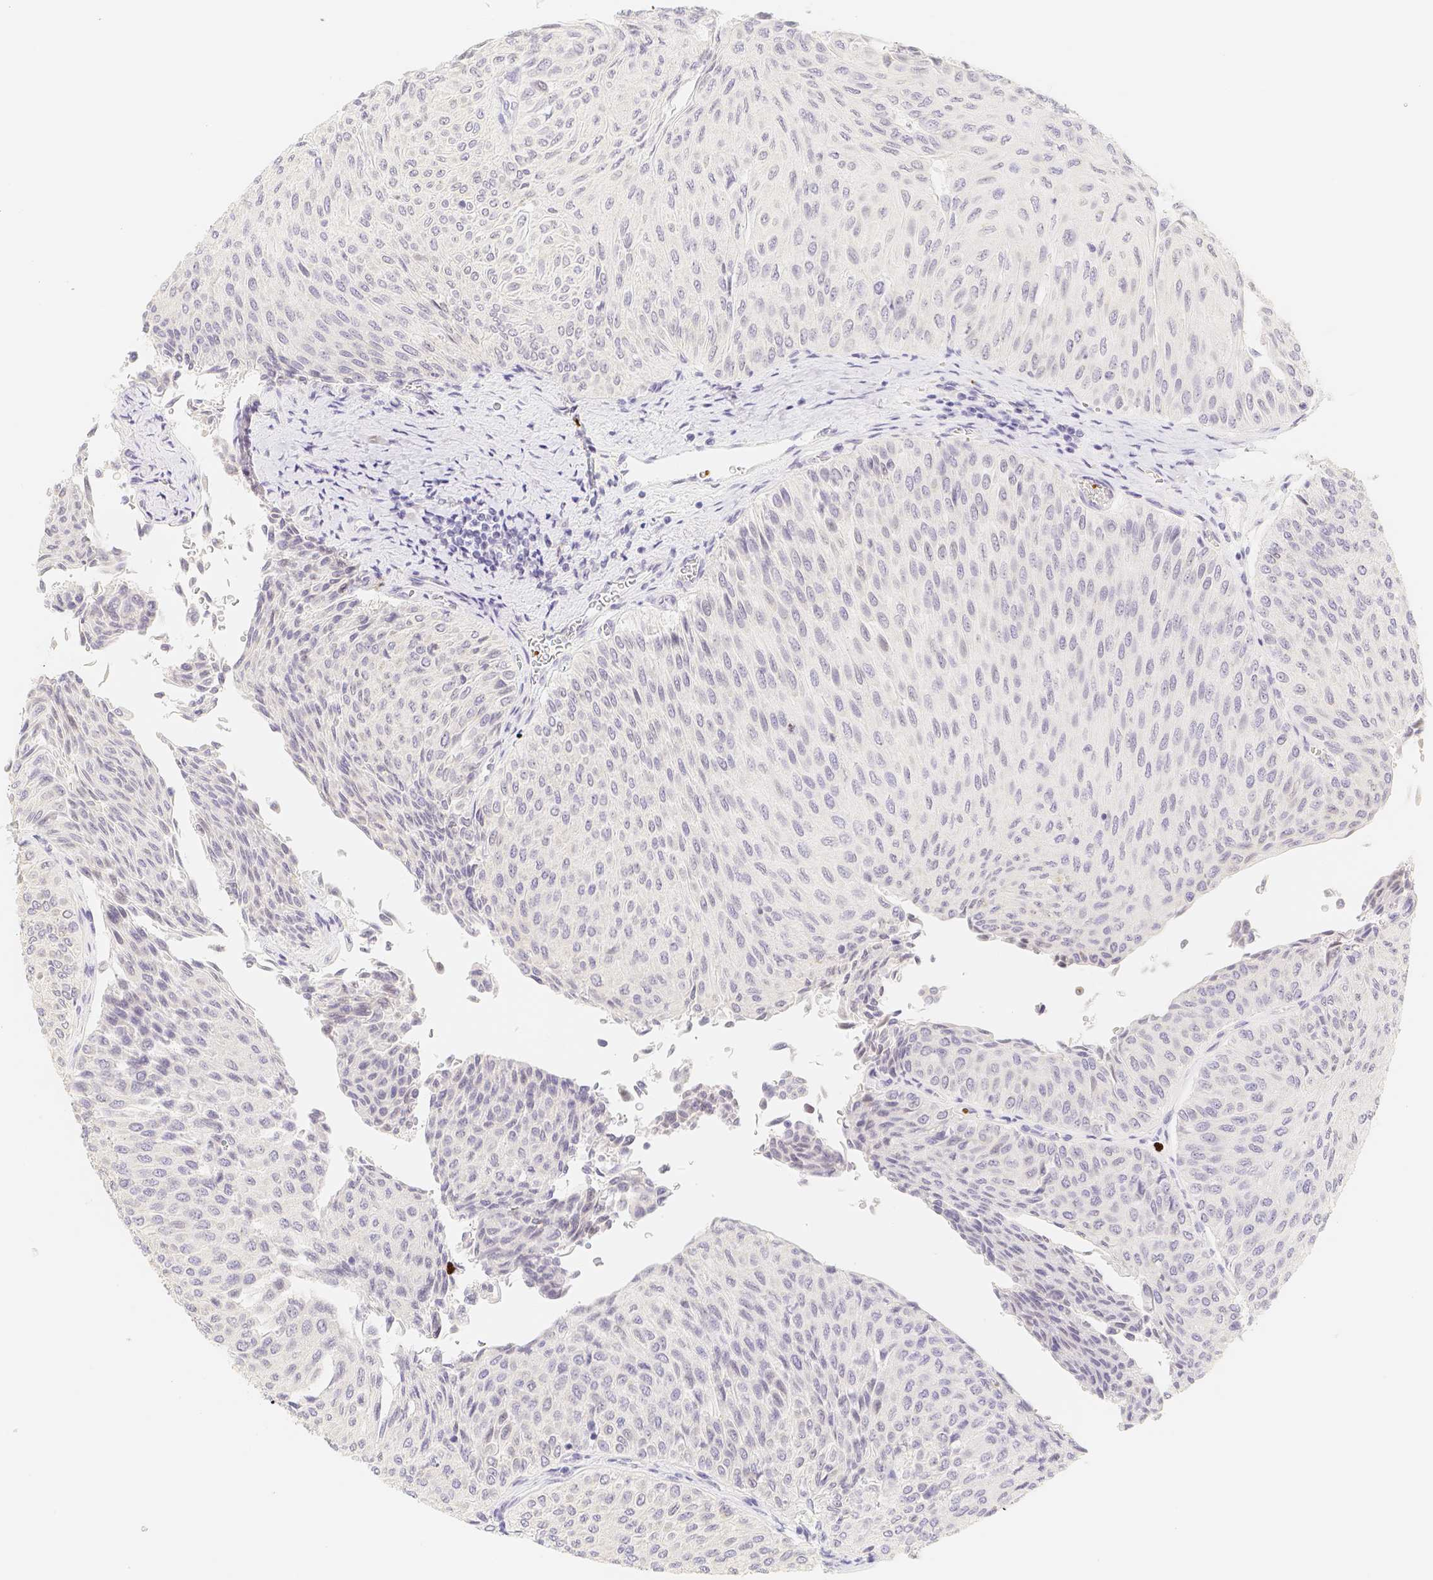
{"staining": {"intensity": "negative", "quantity": "none", "location": "none"}, "tissue": "urothelial cancer", "cell_type": "Tumor cells", "image_type": "cancer", "snomed": [{"axis": "morphology", "description": "Urothelial carcinoma, Low grade"}, {"axis": "topography", "description": "Urinary bladder"}], "caption": "Urothelial cancer was stained to show a protein in brown. There is no significant positivity in tumor cells.", "gene": "PADI4", "patient": {"sex": "male", "age": 78}}